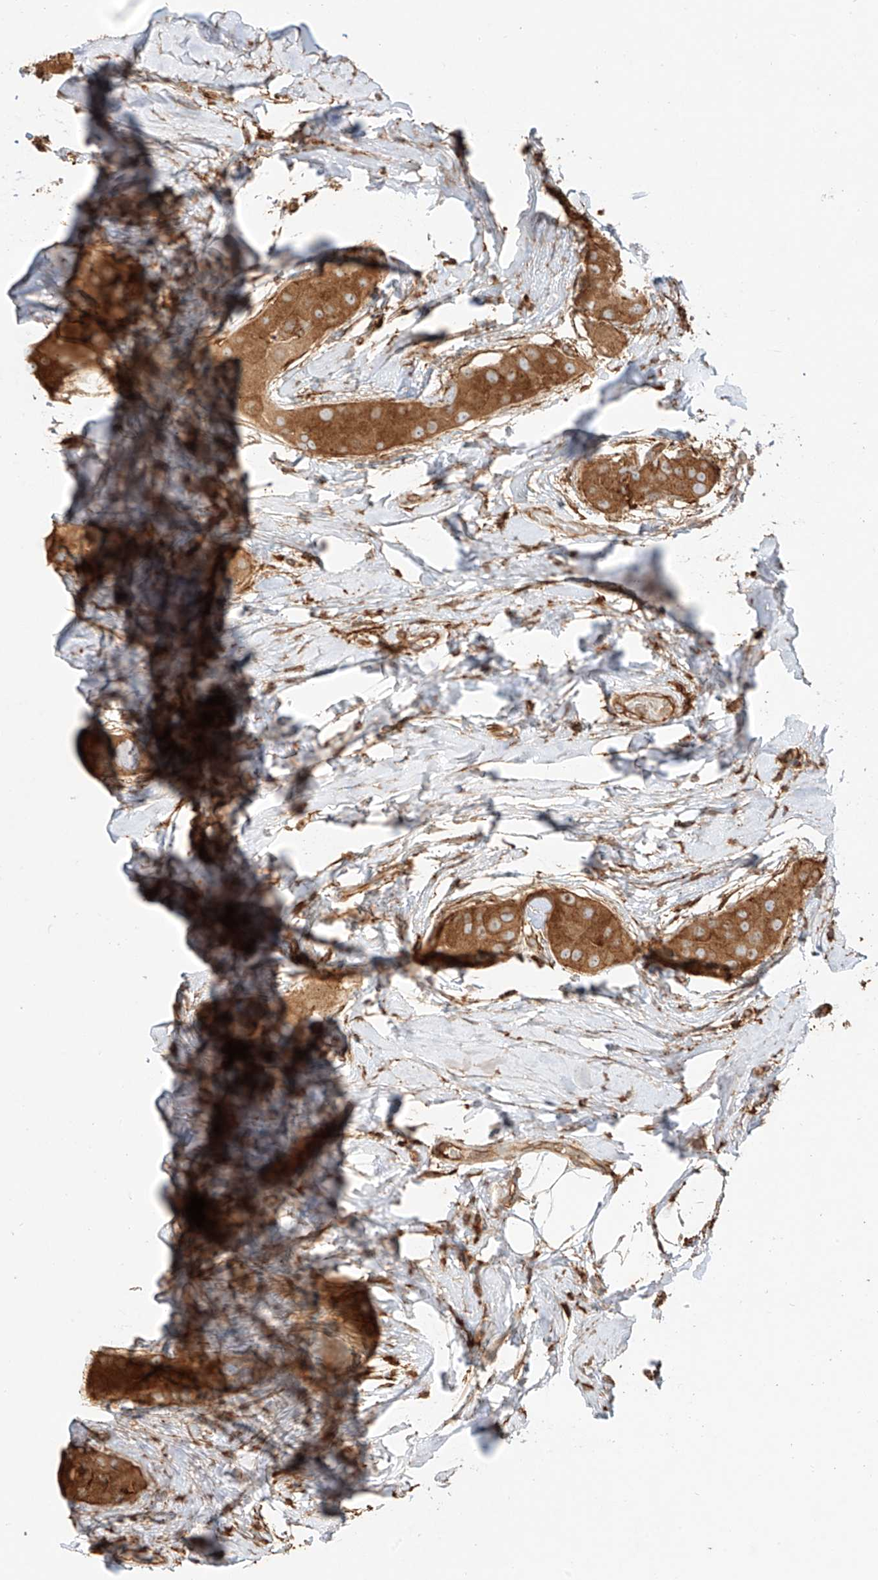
{"staining": {"intensity": "moderate", "quantity": ">75%", "location": "cytoplasmic/membranous"}, "tissue": "thyroid cancer", "cell_type": "Tumor cells", "image_type": "cancer", "snomed": [{"axis": "morphology", "description": "Papillary adenocarcinoma, NOS"}, {"axis": "topography", "description": "Thyroid gland"}], "caption": "Immunohistochemical staining of human thyroid papillary adenocarcinoma exhibits medium levels of moderate cytoplasmic/membranous expression in approximately >75% of tumor cells. (brown staining indicates protein expression, while blue staining denotes nuclei).", "gene": "SNX9", "patient": {"sex": "male", "age": 33}}